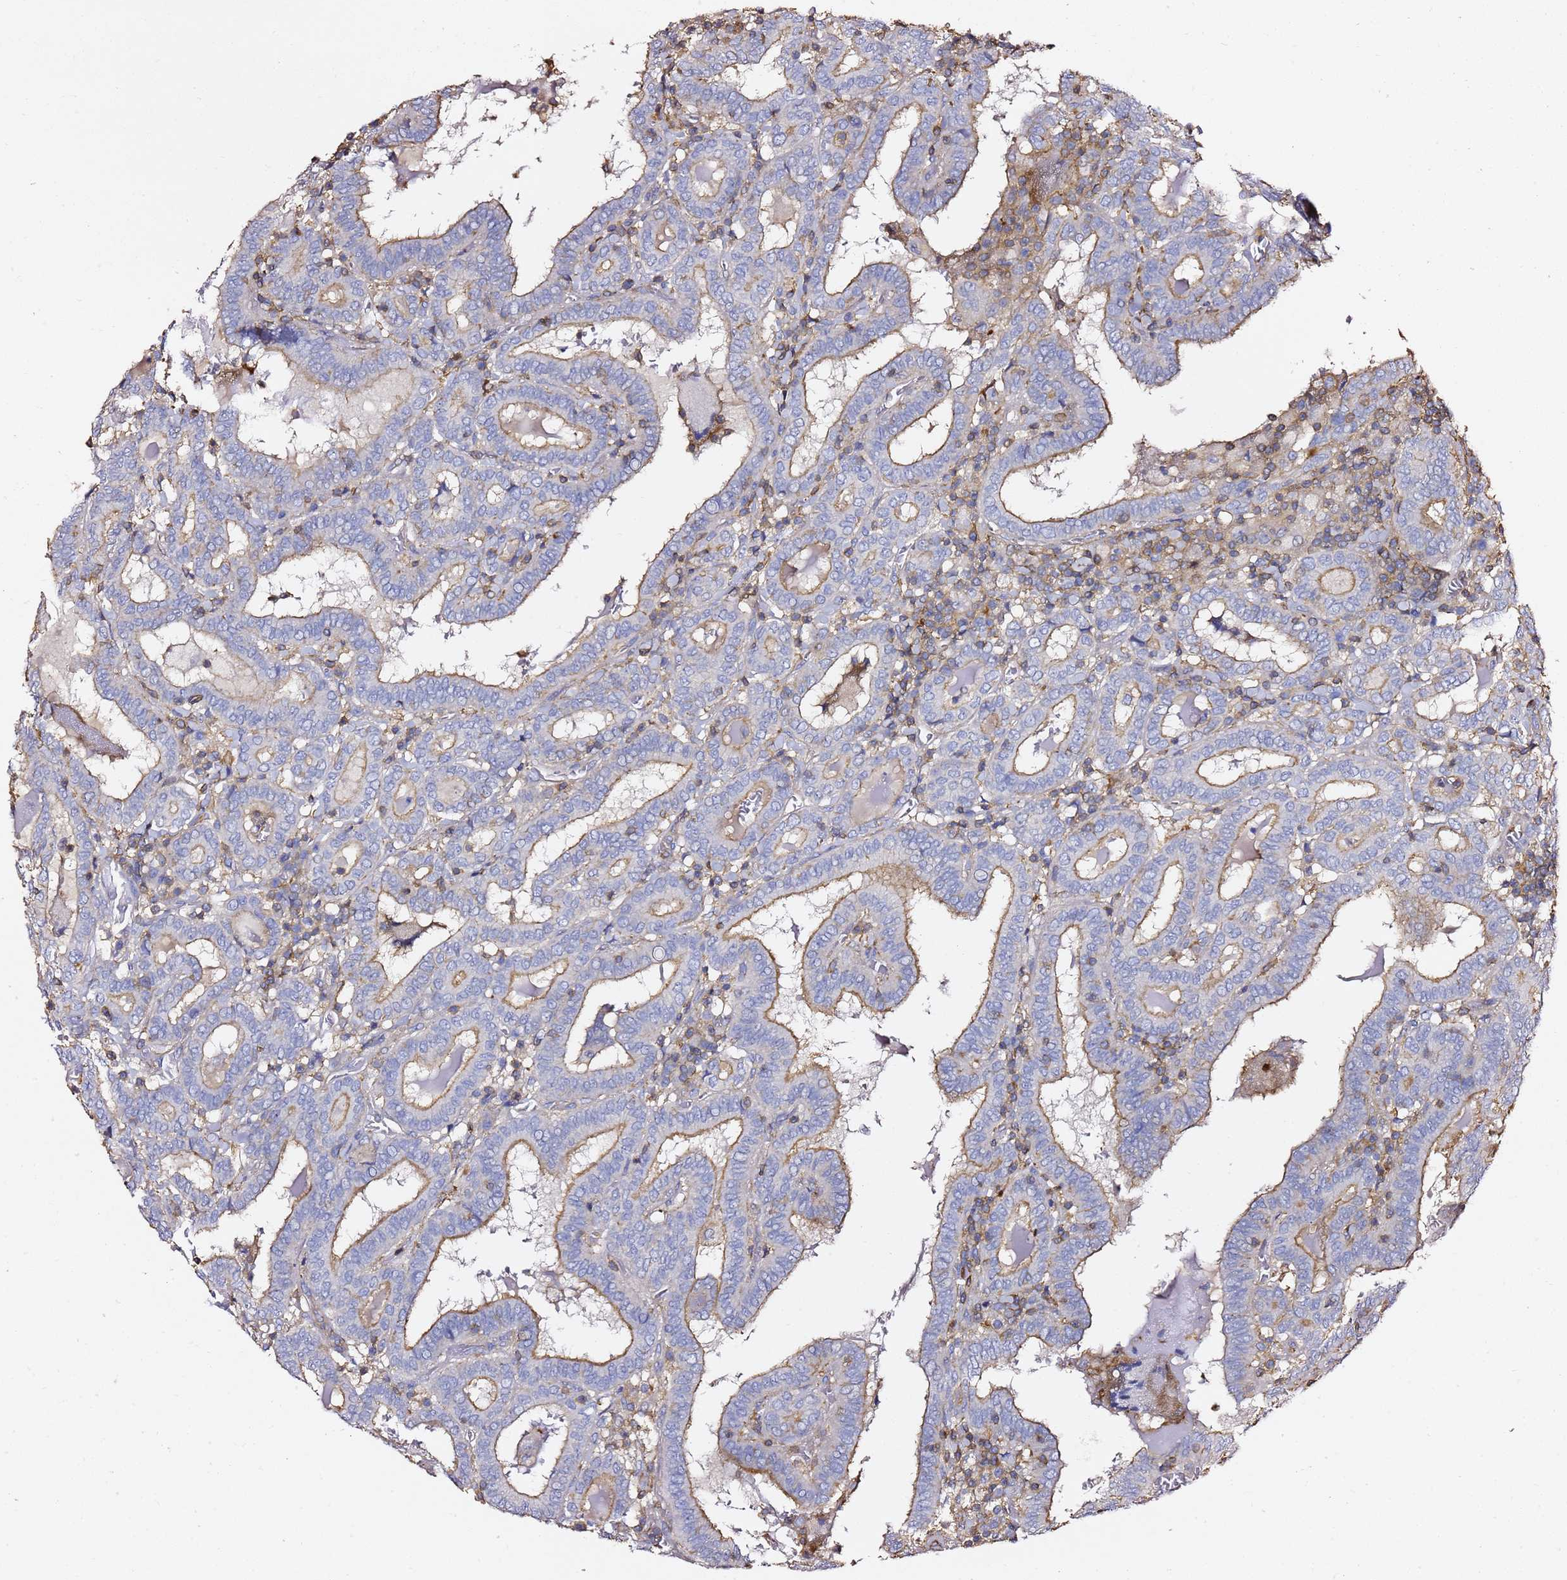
{"staining": {"intensity": "moderate", "quantity": "<25%", "location": "cytoplasmic/membranous"}, "tissue": "thyroid cancer", "cell_type": "Tumor cells", "image_type": "cancer", "snomed": [{"axis": "morphology", "description": "Papillary adenocarcinoma, NOS"}, {"axis": "topography", "description": "Thyroid gland"}], "caption": "About <25% of tumor cells in human thyroid cancer show moderate cytoplasmic/membranous protein expression as visualized by brown immunohistochemical staining.", "gene": "ZFP36L2", "patient": {"sex": "female", "age": 72}}